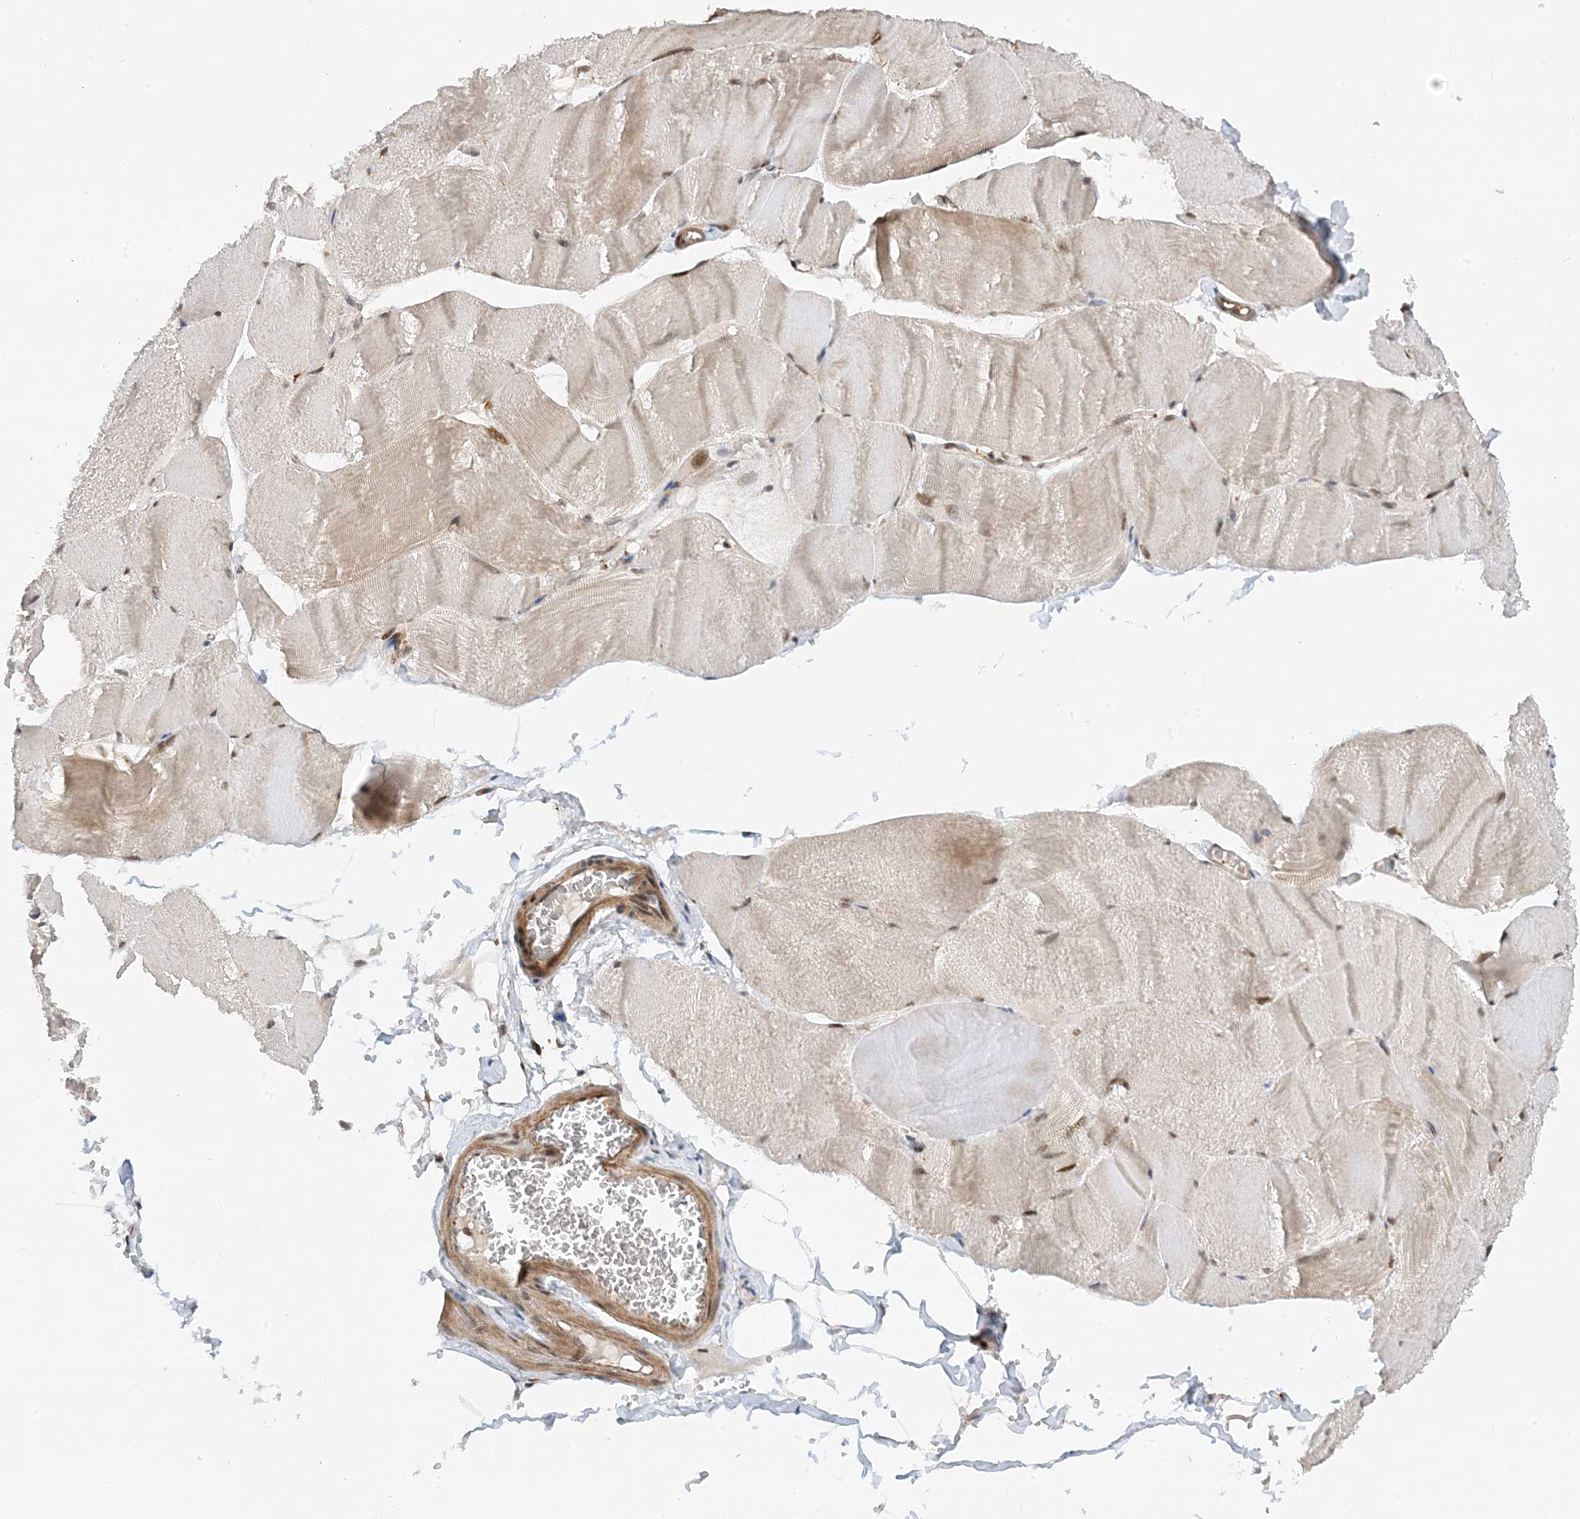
{"staining": {"intensity": "moderate", "quantity": "25%-75%", "location": "nuclear"}, "tissue": "skeletal muscle", "cell_type": "Myocytes", "image_type": "normal", "snomed": [{"axis": "morphology", "description": "Normal tissue, NOS"}, {"axis": "morphology", "description": "Basal cell carcinoma"}, {"axis": "topography", "description": "Skeletal muscle"}], "caption": "Myocytes display medium levels of moderate nuclear positivity in about 25%-75% of cells in unremarkable human skeletal muscle. (DAB IHC, brown staining for protein, blue staining for nuclei).", "gene": "TATDN3", "patient": {"sex": "female", "age": 64}}